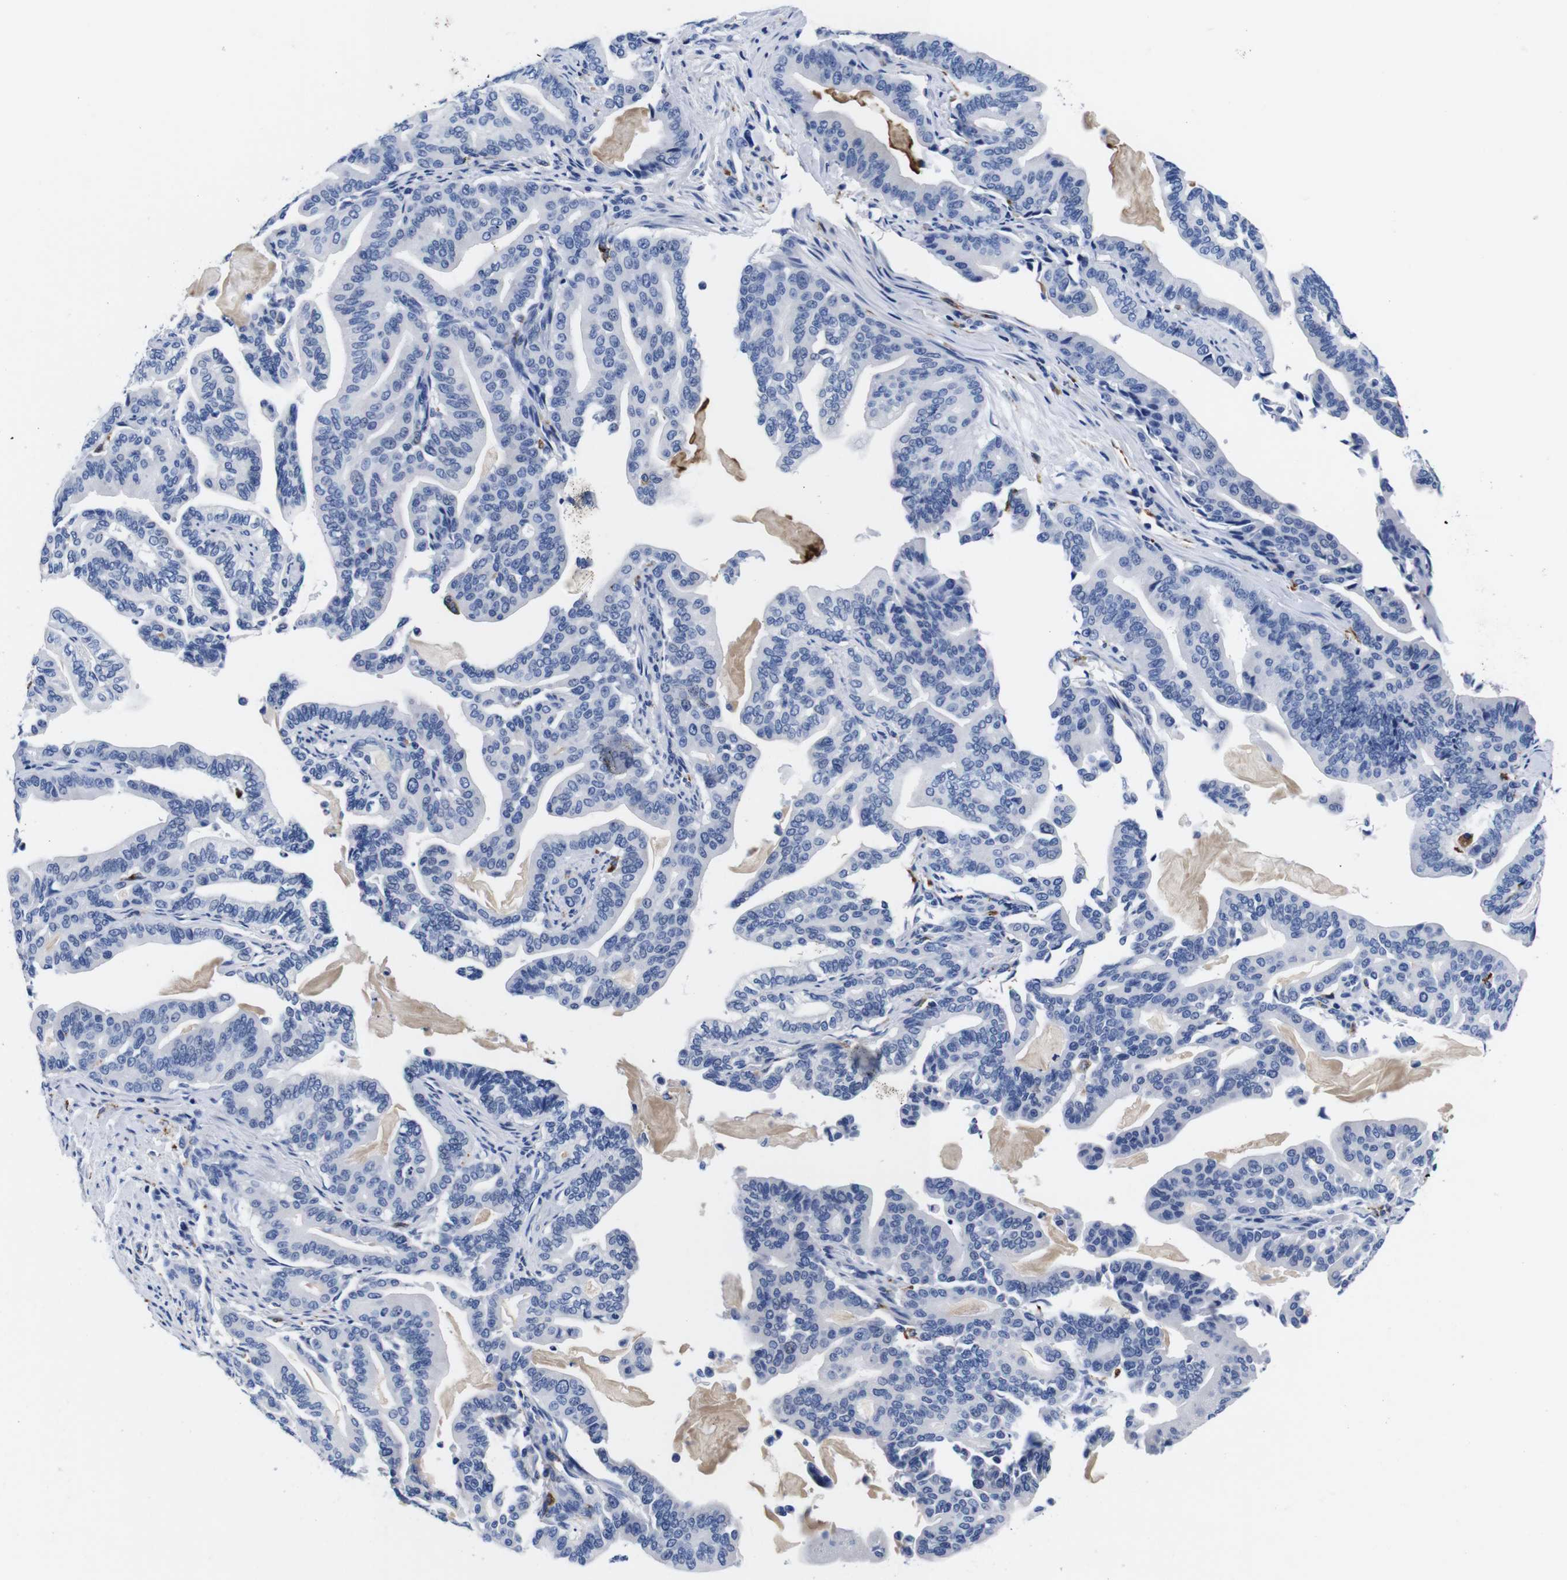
{"staining": {"intensity": "negative", "quantity": "none", "location": "none"}, "tissue": "pancreatic cancer", "cell_type": "Tumor cells", "image_type": "cancer", "snomed": [{"axis": "morphology", "description": "Adenocarcinoma, NOS"}, {"axis": "topography", "description": "Pancreas"}], "caption": "This is an IHC histopathology image of pancreatic cancer (adenocarcinoma). There is no staining in tumor cells.", "gene": "HLA-DMB", "patient": {"sex": "male", "age": 63}}